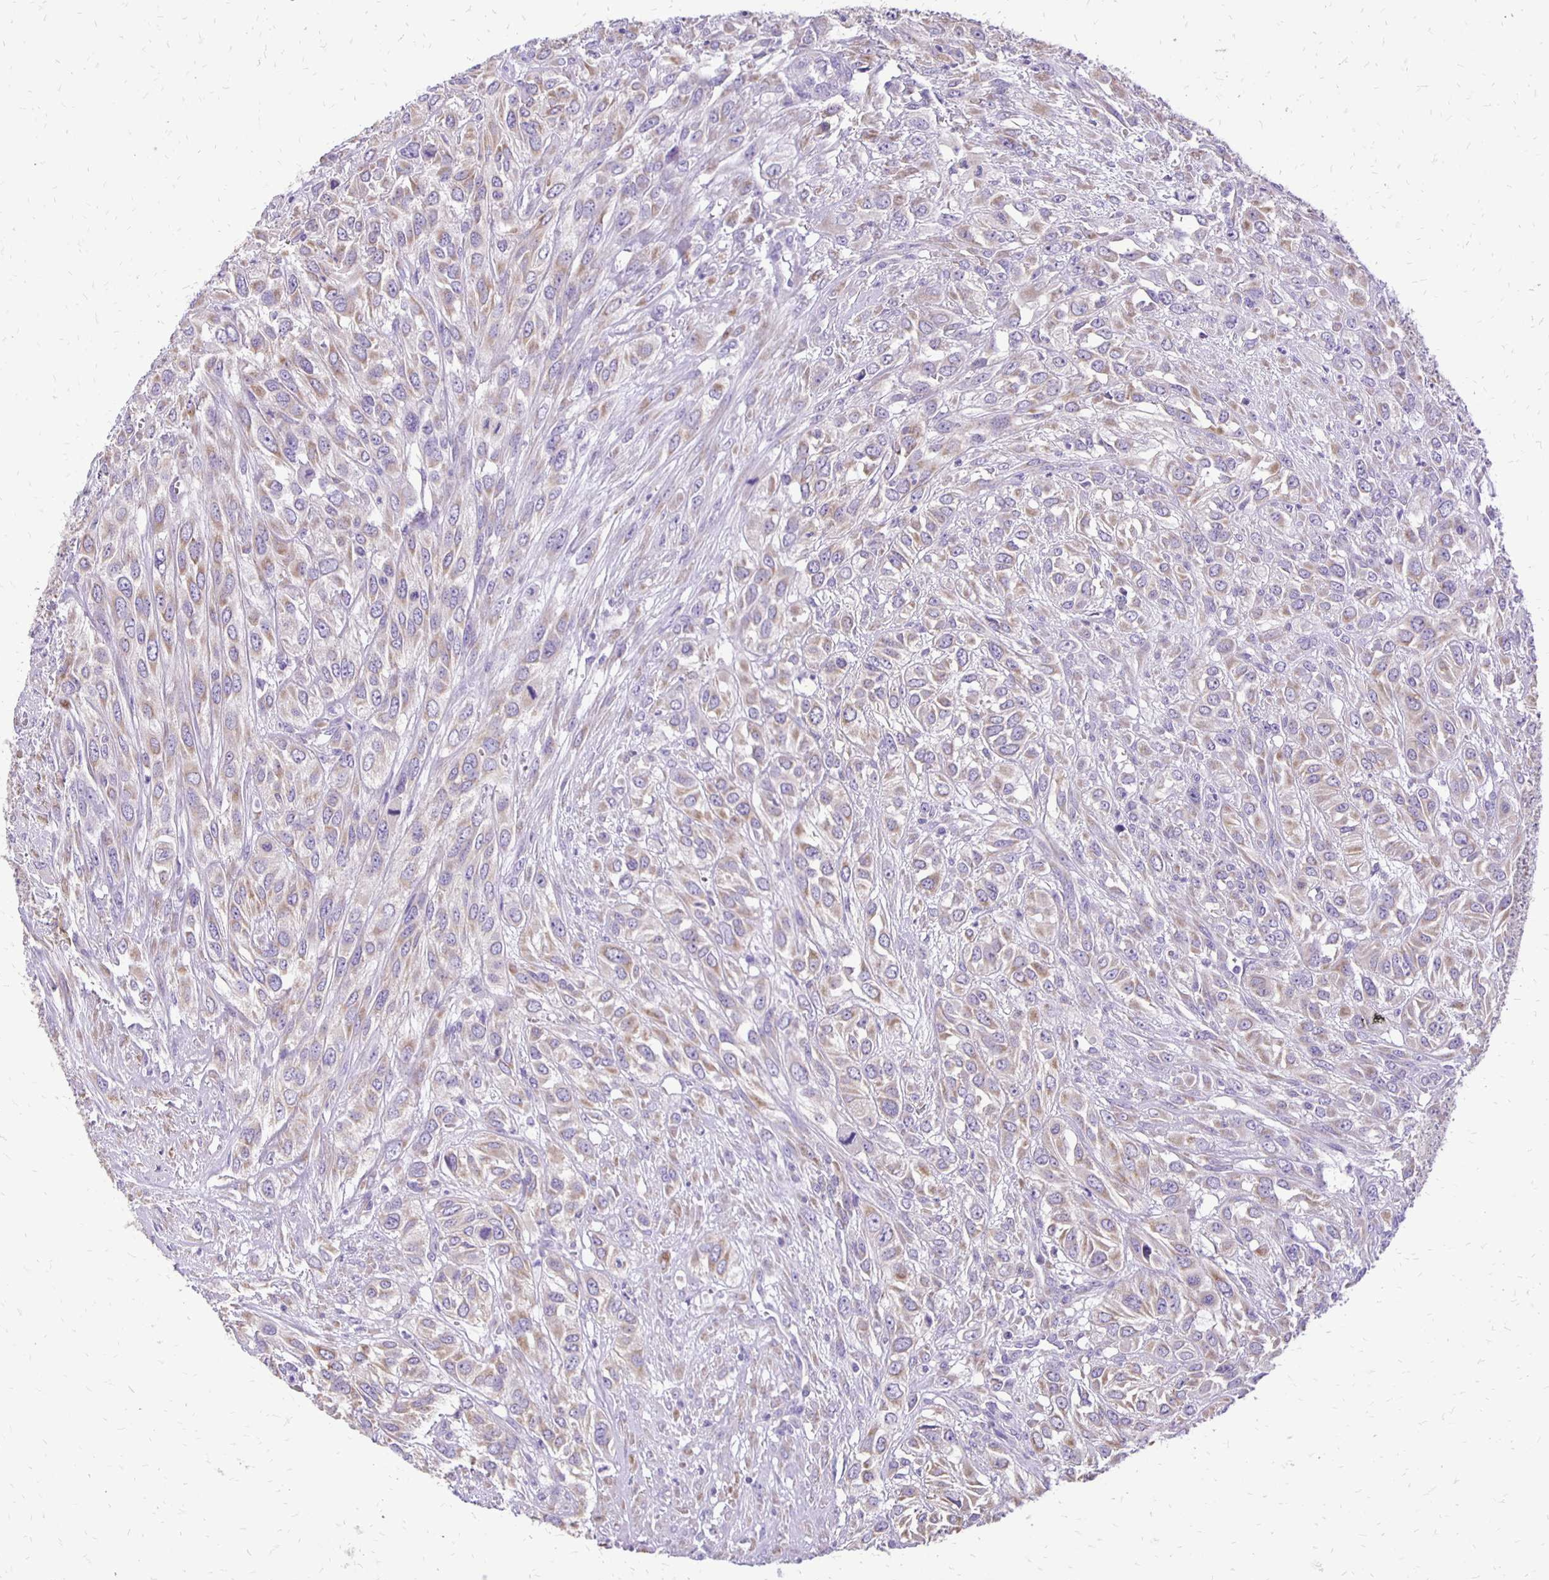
{"staining": {"intensity": "weak", "quantity": "25%-75%", "location": "cytoplasmic/membranous"}, "tissue": "urothelial cancer", "cell_type": "Tumor cells", "image_type": "cancer", "snomed": [{"axis": "morphology", "description": "Urothelial carcinoma, High grade"}, {"axis": "topography", "description": "Urinary bladder"}], "caption": "Weak cytoplasmic/membranous positivity for a protein is seen in approximately 25%-75% of tumor cells of urothelial cancer using immunohistochemistry.", "gene": "ANKRD45", "patient": {"sex": "male", "age": 67}}